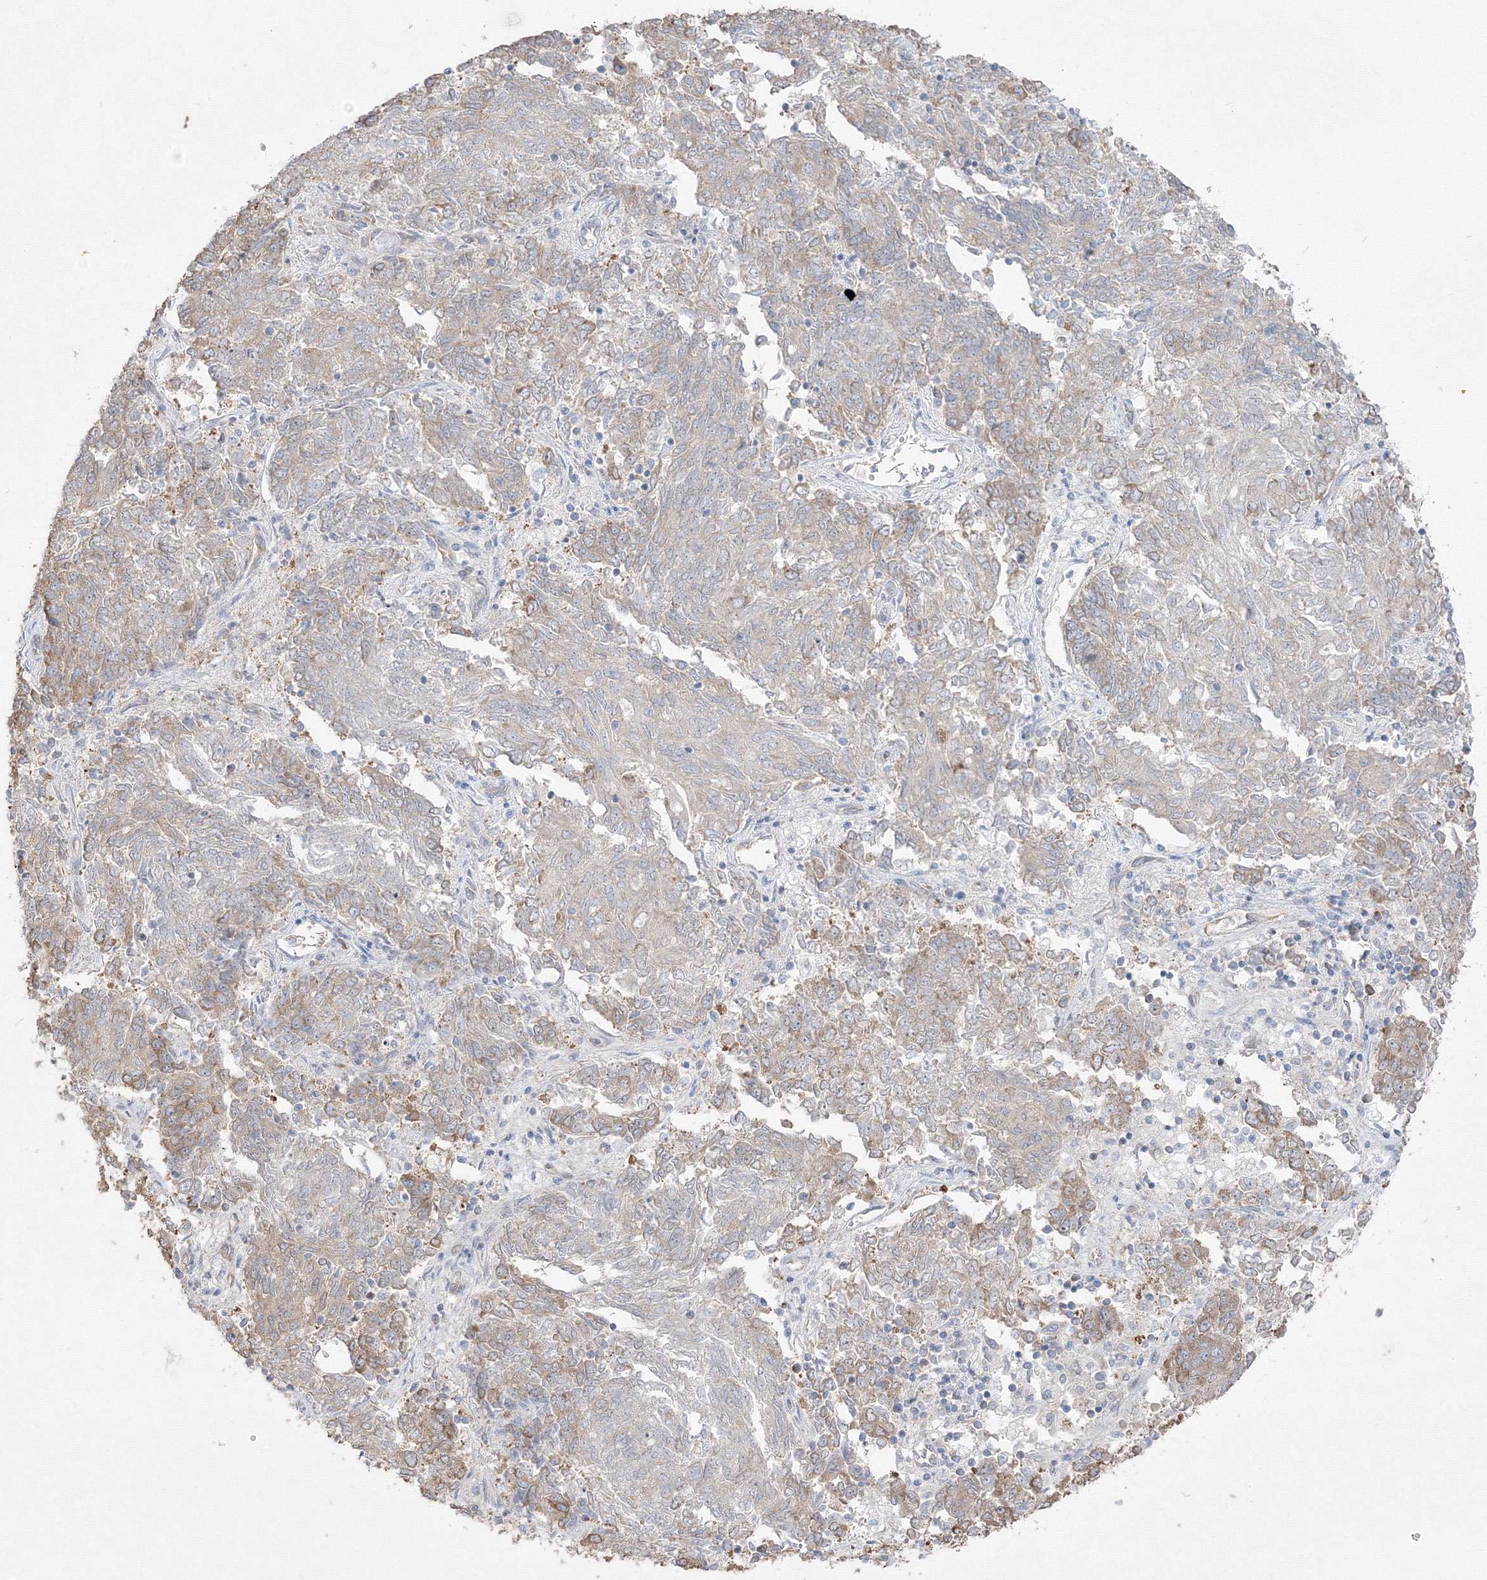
{"staining": {"intensity": "weak", "quantity": "<25%", "location": "cytoplasmic/membranous"}, "tissue": "endometrial cancer", "cell_type": "Tumor cells", "image_type": "cancer", "snomed": [{"axis": "morphology", "description": "Adenocarcinoma, NOS"}, {"axis": "topography", "description": "Endometrium"}], "caption": "Immunohistochemistry image of endometrial adenocarcinoma stained for a protein (brown), which demonstrates no staining in tumor cells.", "gene": "FBXL8", "patient": {"sex": "female", "age": 80}}